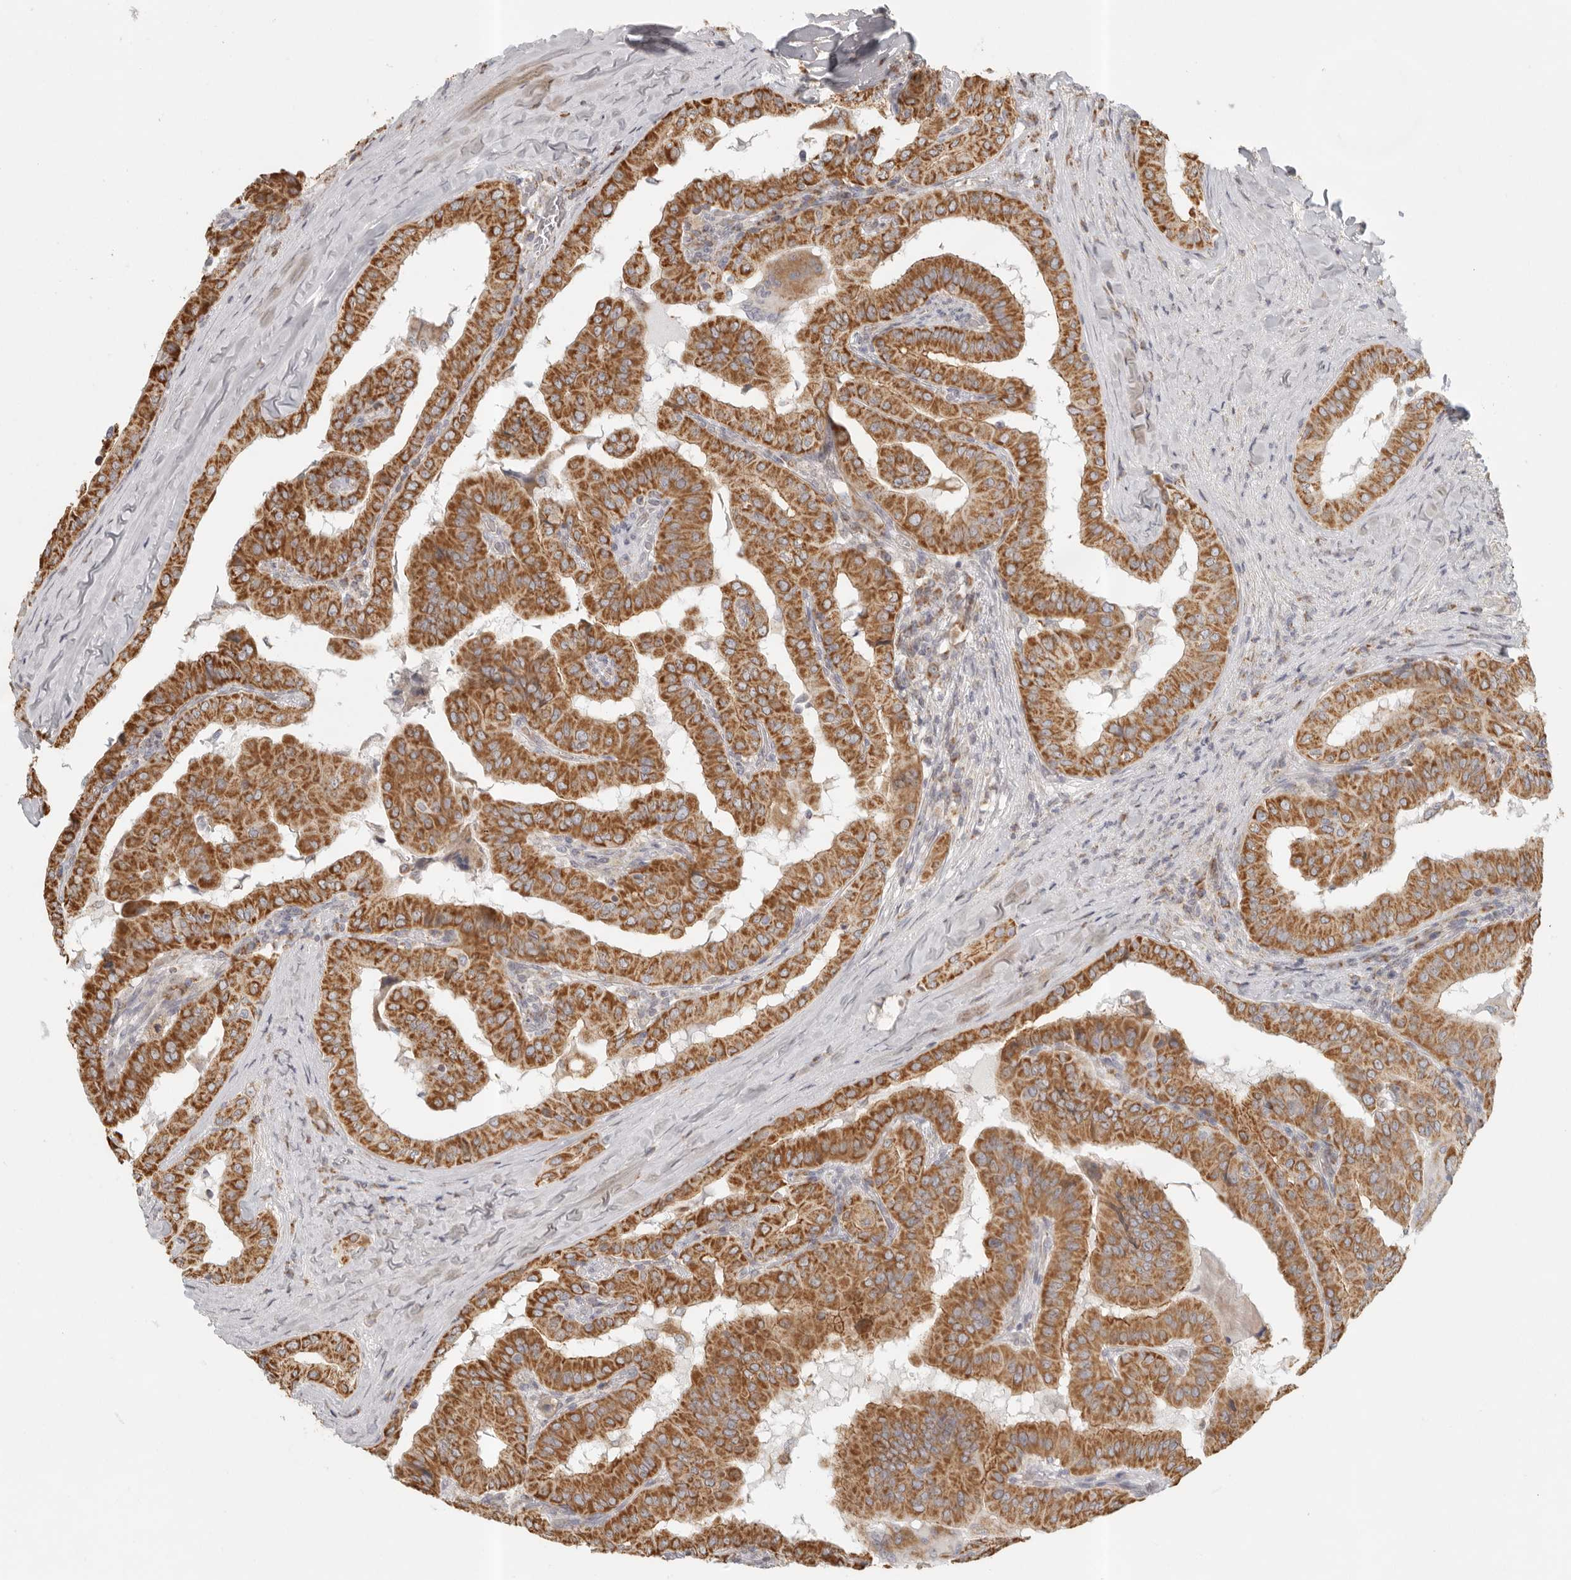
{"staining": {"intensity": "strong", "quantity": ">75%", "location": "cytoplasmic/membranous"}, "tissue": "thyroid cancer", "cell_type": "Tumor cells", "image_type": "cancer", "snomed": [{"axis": "morphology", "description": "Papillary adenocarcinoma, NOS"}, {"axis": "topography", "description": "Thyroid gland"}], "caption": "Human thyroid cancer (papillary adenocarcinoma) stained with a protein marker exhibits strong staining in tumor cells.", "gene": "KDF1", "patient": {"sex": "male", "age": 33}}